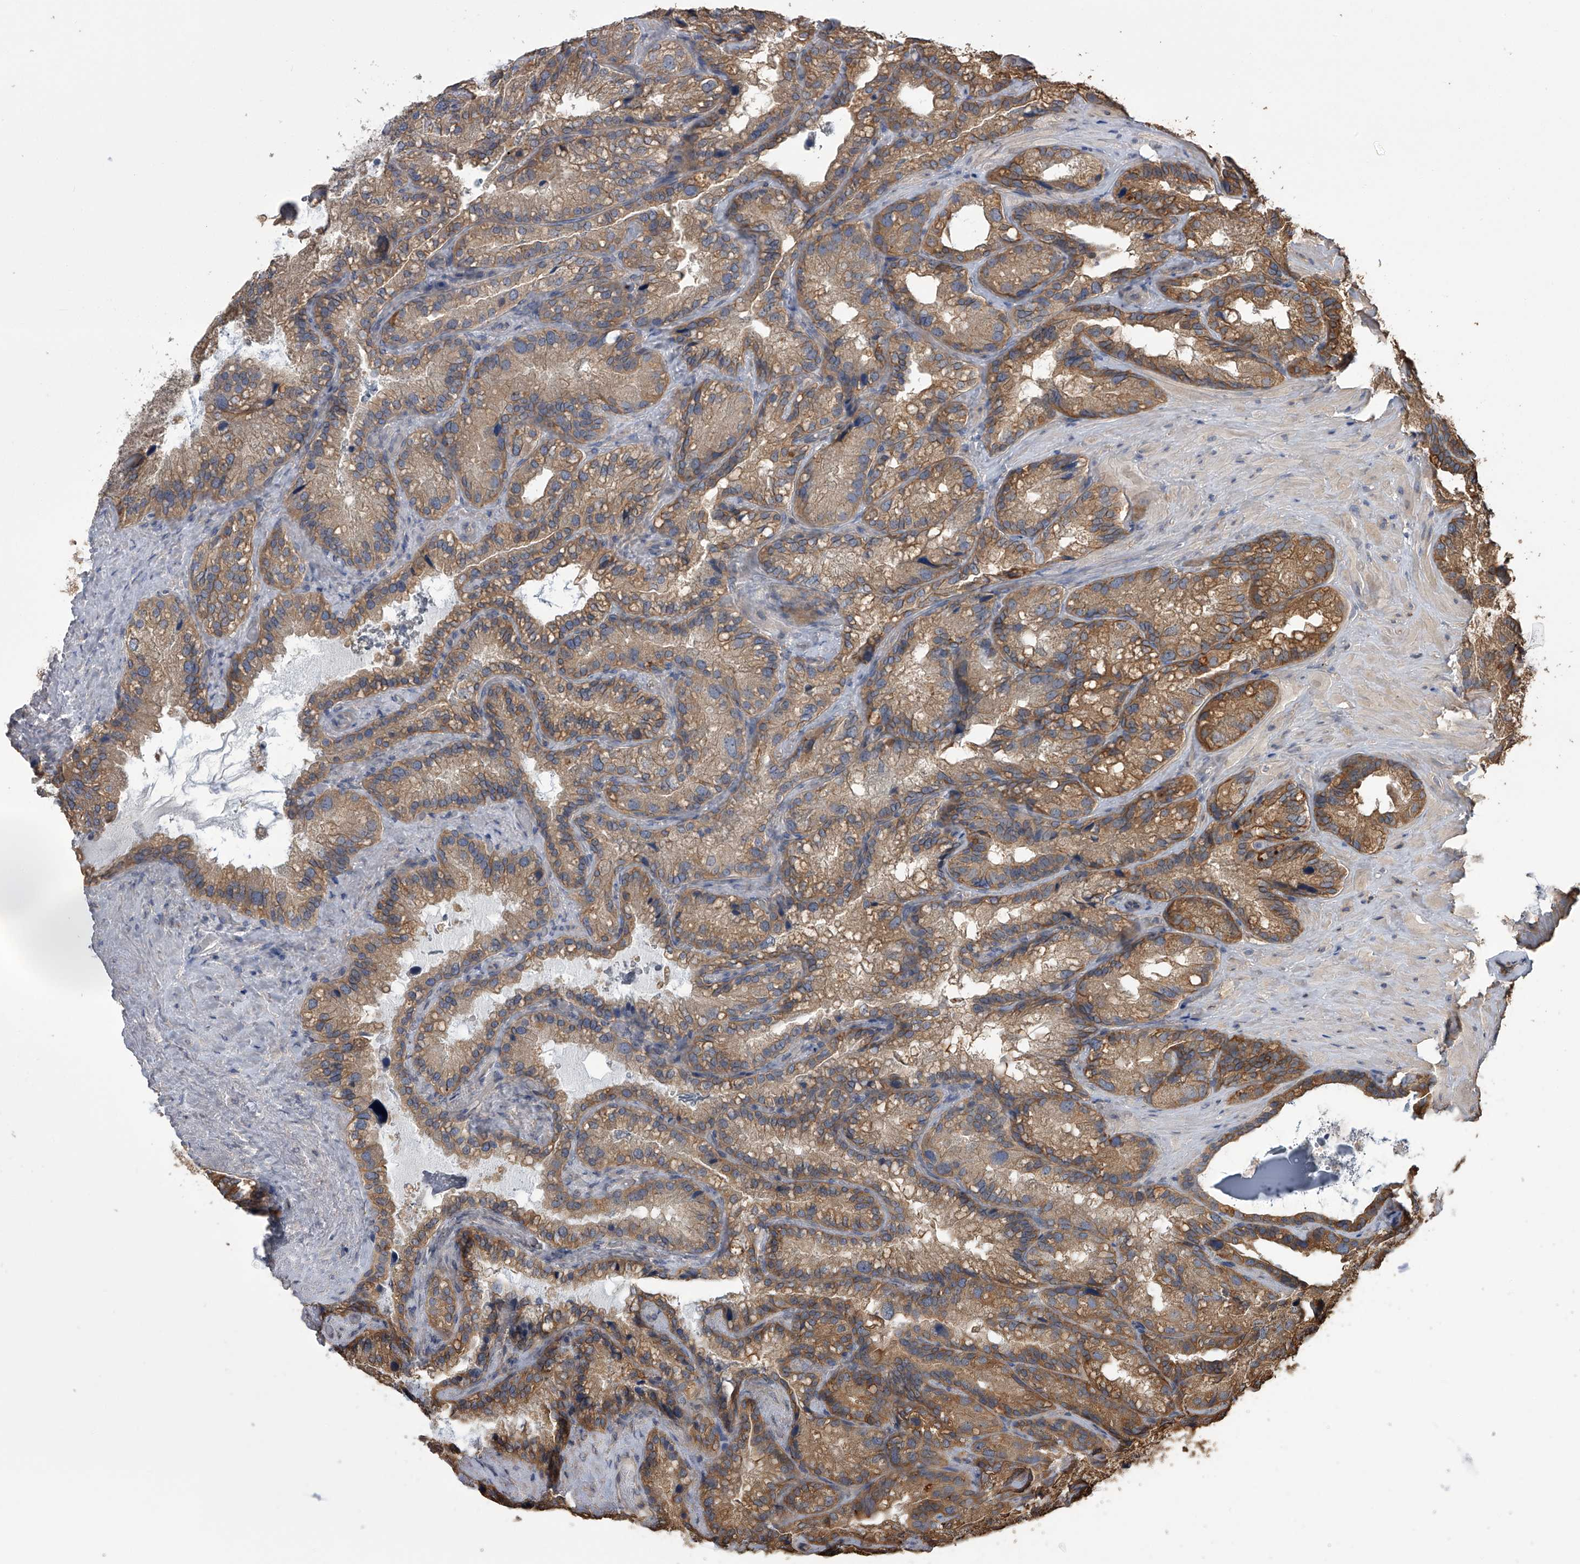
{"staining": {"intensity": "moderate", "quantity": ">75%", "location": "cytoplasmic/membranous"}, "tissue": "seminal vesicle", "cell_type": "Glandular cells", "image_type": "normal", "snomed": [{"axis": "morphology", "description": "Normal tissue, NOS"}, {"axis": "topography", "description": "Prostate"}, {"axis": "topography", "description": "Seminal veicle"}], "caption": "Seminal vesicle stained with immunohistochemistry demonstrates moderate cytoplasmic/membranous positivity in about >75% of glandular cells. The protein is stained brown, and the nuclei are stained in blue (DAB (3,3'-diaminobenzidine) IHC with brightfield microscopy, high magnification).", "gene": "ZNF343", "patient": {"sex": "male", "age": 68}}